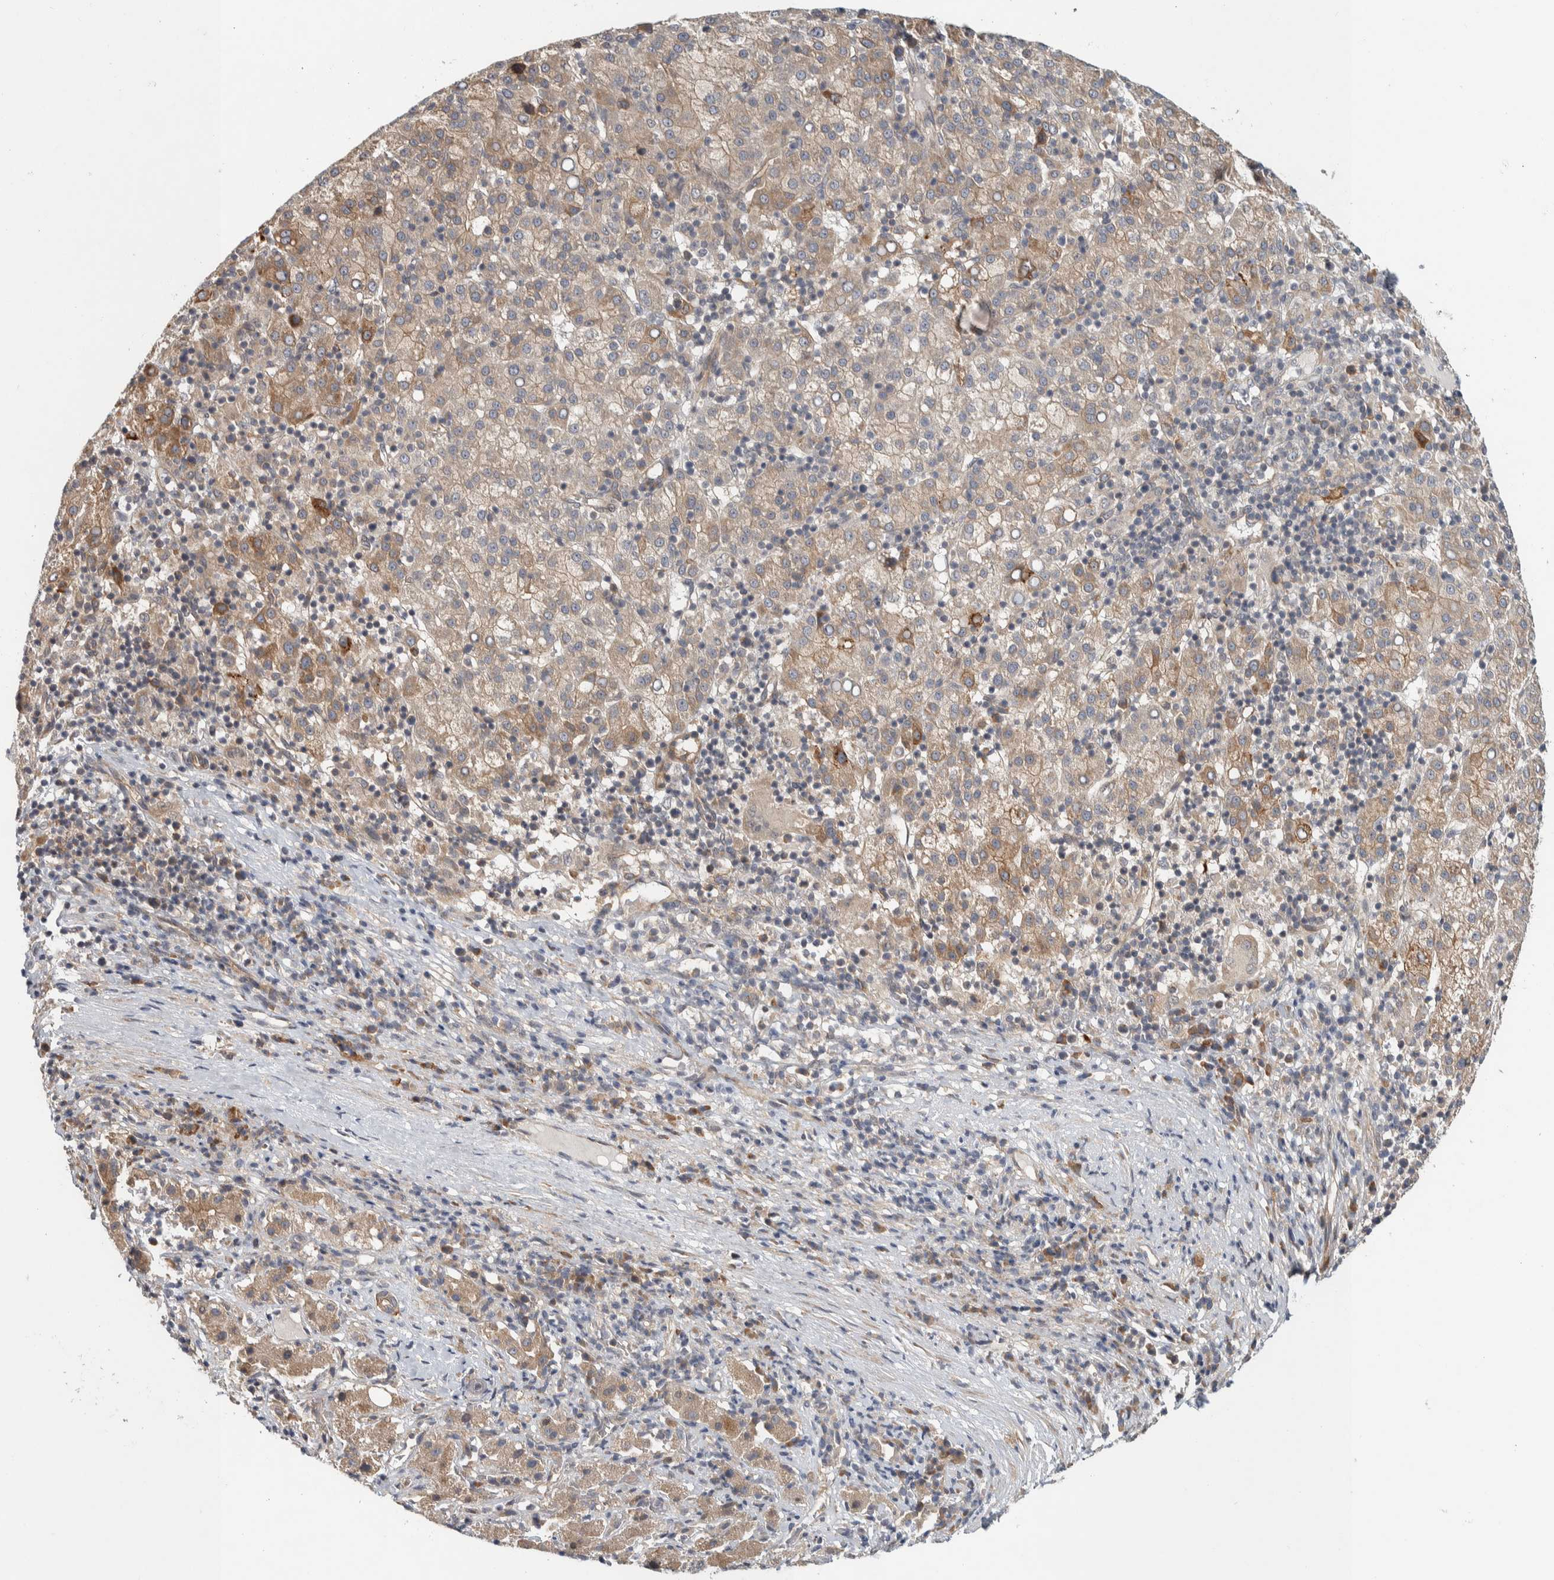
{"staining": {"intensity": "moderate", "quantity": "25%-75%", "location": "cytoplasmic/membranous"}, "tissue": "liver cancer", "cell_type": "Tumor cells", "image_type": "cancer", "snomed": [{"axis": "morphology", "description": "Carcinoma, Hepatocellular, NOS"}, {"axis": "topography", "description": "Liver"}], "caption": "The histopathology image shows staining of hepatocellular carcinoma (liver), revealing moderate cytoplasmic/membranous protein expression (brown color) within tumor cells. (DAB IHC with brightfield microscopy, high magnification).", "gene": "TBC1D31", "patient": {"sex": "female", "age": 58}}